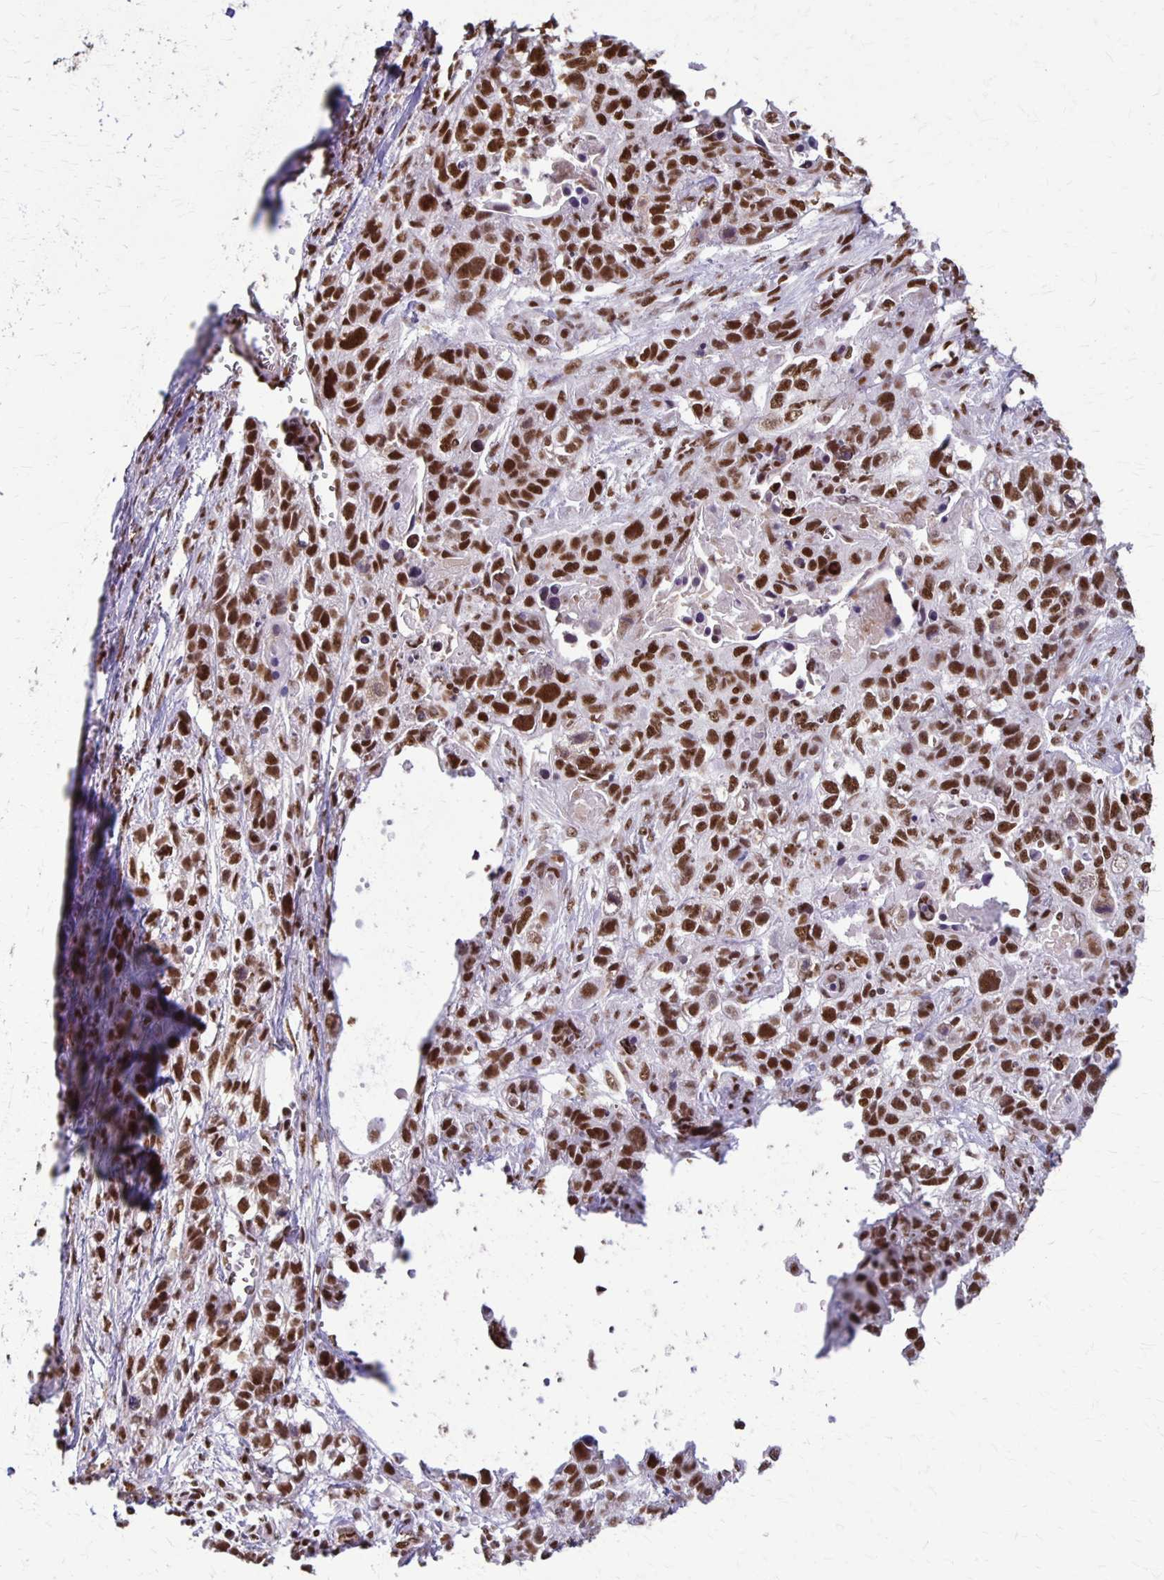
{"staining": {"intensity": "strong", "quantity": ">75%", "location": "nuclear"}, "tissue": "lung cancer", "cell_type": "Tumor cells", "image_type": "cancer", "snomed": [{"axis": "morphology", "description": "Squamous cell carcinoma, NOS"}, {"axis": "topography", "description": "Lung"}], "caption": "Human lung cancer (squamous cell carcinoma) stained with a brown dye displays strong nuclear positive staining in about >75% of tumor cells.", "gene": "XRCC6", "patient": {"sex": "male", "age": 74}}